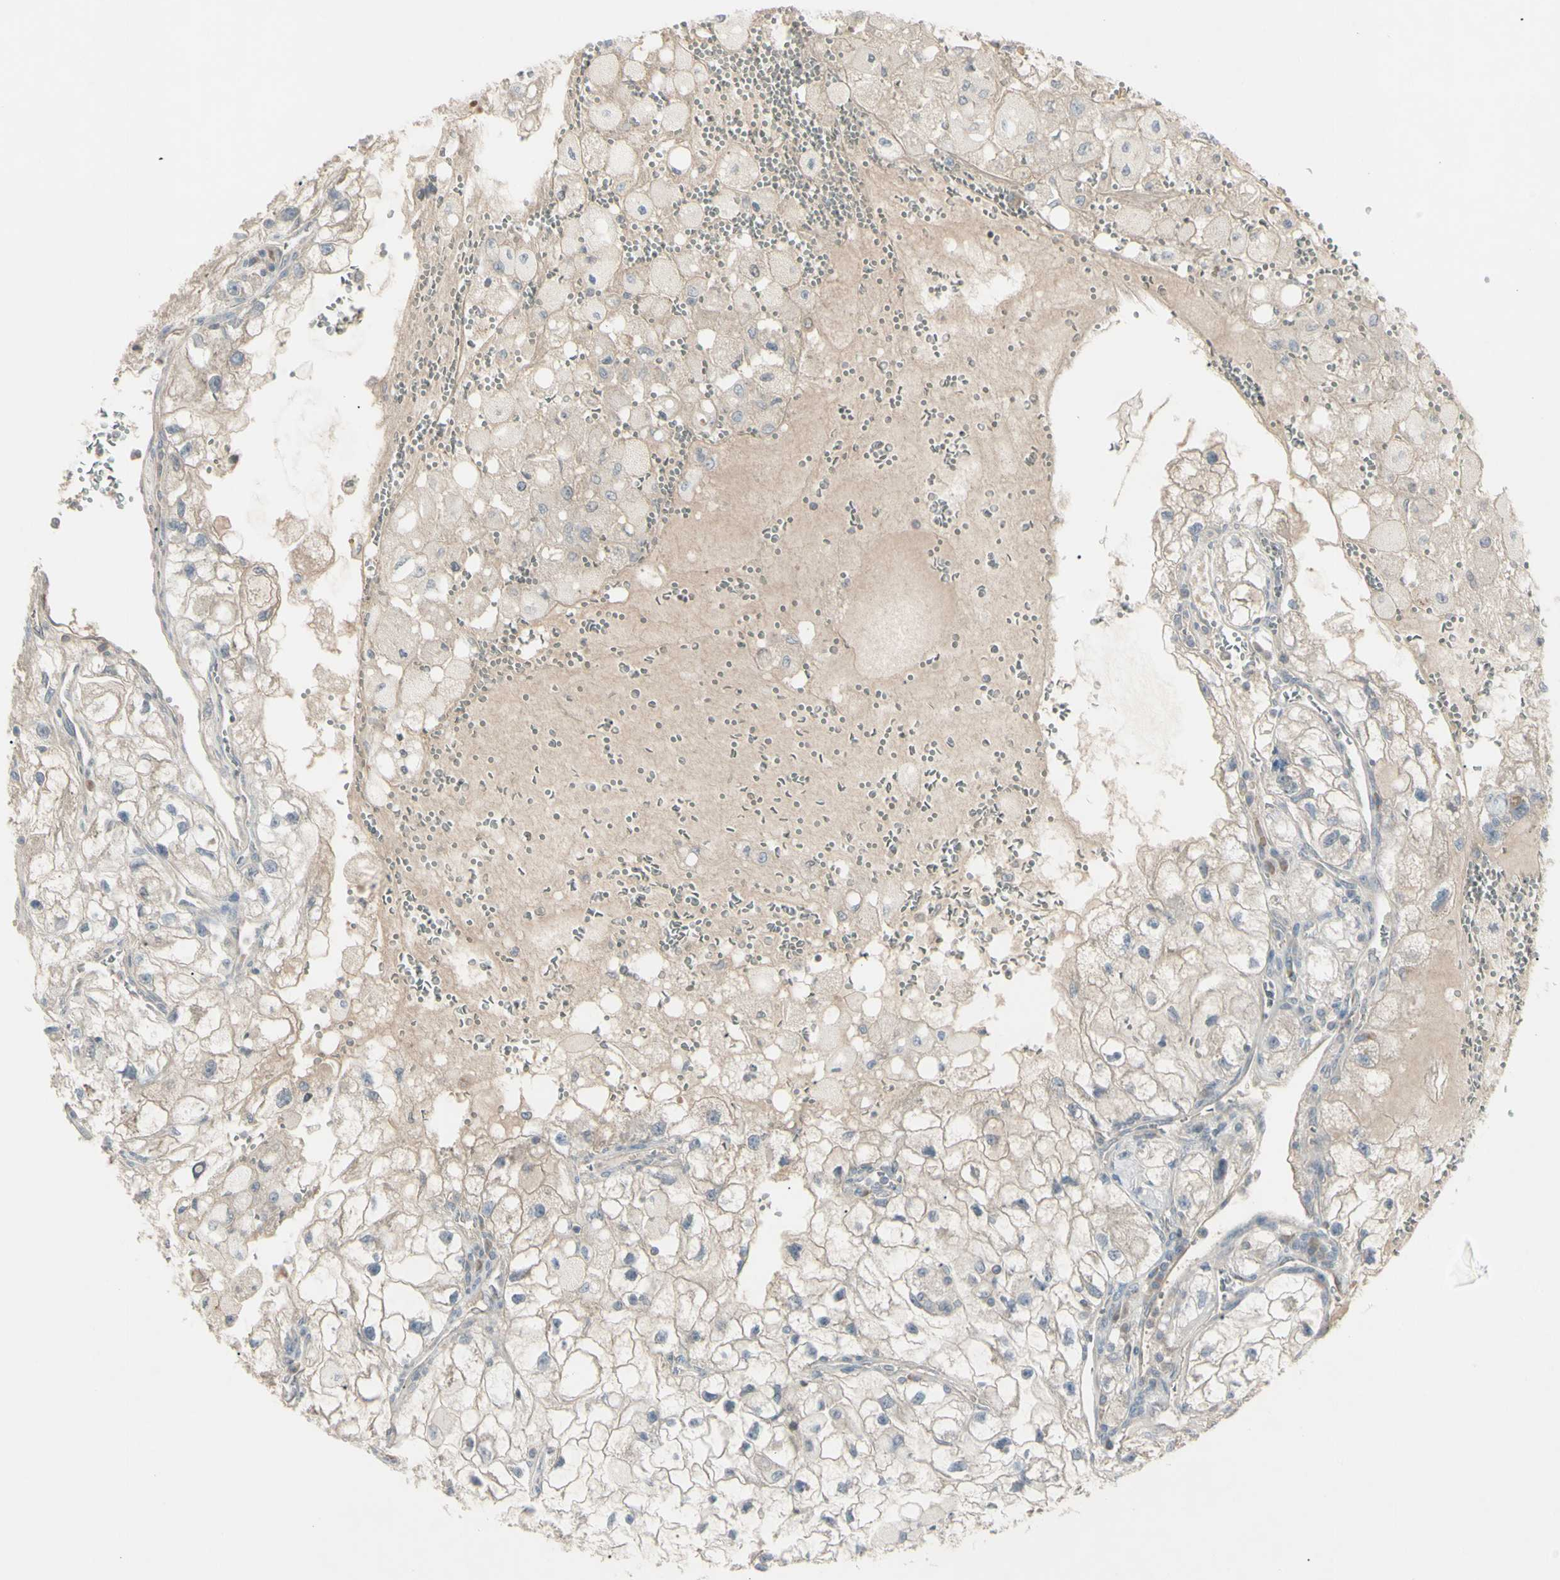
{"staining": {"intensity": "weak", "quantity": "25%-75%", "location": "cytoplasmic/membranous"}, "tissue": "renal cancer", "cell_type": "Tumor cells", "image_type": "cancer", "snomed": [{"axis": "morphology", "description": "Adenocarcinoma, NOS"}, {"axis": "topography", "description": "Kidney"}], "caption": "A low amount of weak cytoplasmic/membranous positivity is present in about 25%-75% of tumor cells in renal cancer tissue. (Brightfield microscopy of DAB IHC at high magnification).", "gene": "PIAS4", "patient": {"sex": "female", "age": 70}}